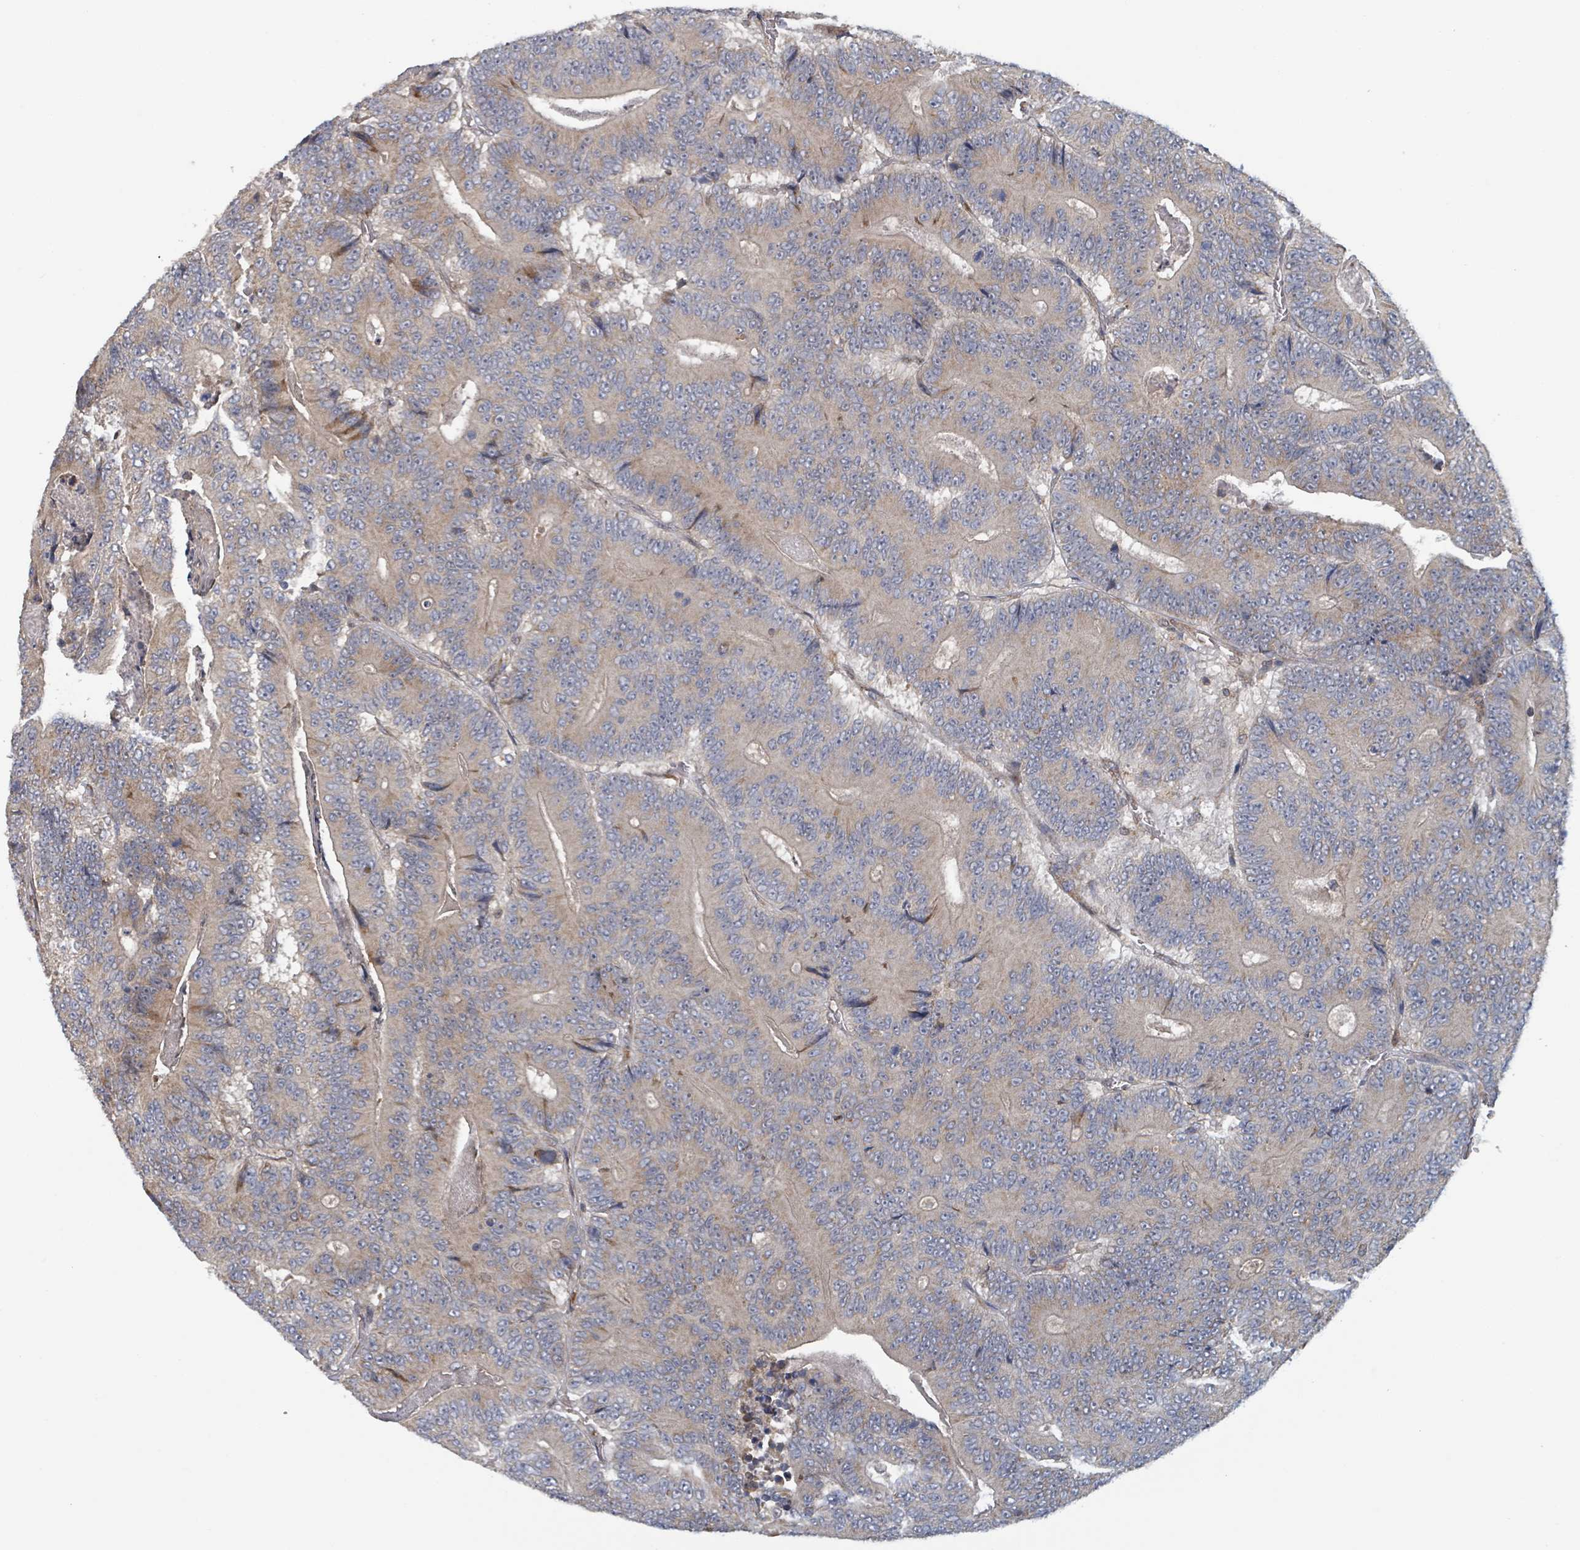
{"staining": {"intensity": "weak", "quantity": "25%-75%", "location": "cytoplasmic/membranous"}, "tissue": "colorectal cancer", "cell_type": "Tumor cells", "image_type": "cancer", "snomed": [{"axis": "morphology", "description": "Adenocarcinoma, NOS"}, {"axis": "topography", "description": "Colon"}], "caption": "Colorectal cancer (adenocarcinoma) stained with immunohistochemistry exhibits weak cytoplasmic/membranous expression in about 25%-75% of tumor cells. Using DAB (brown) and hematoxylin (blue) stains, captured at high magnification using brightfield microscopy.", "gene": "HIVEP1", "patient": {"sex": "male", "age": 83}}